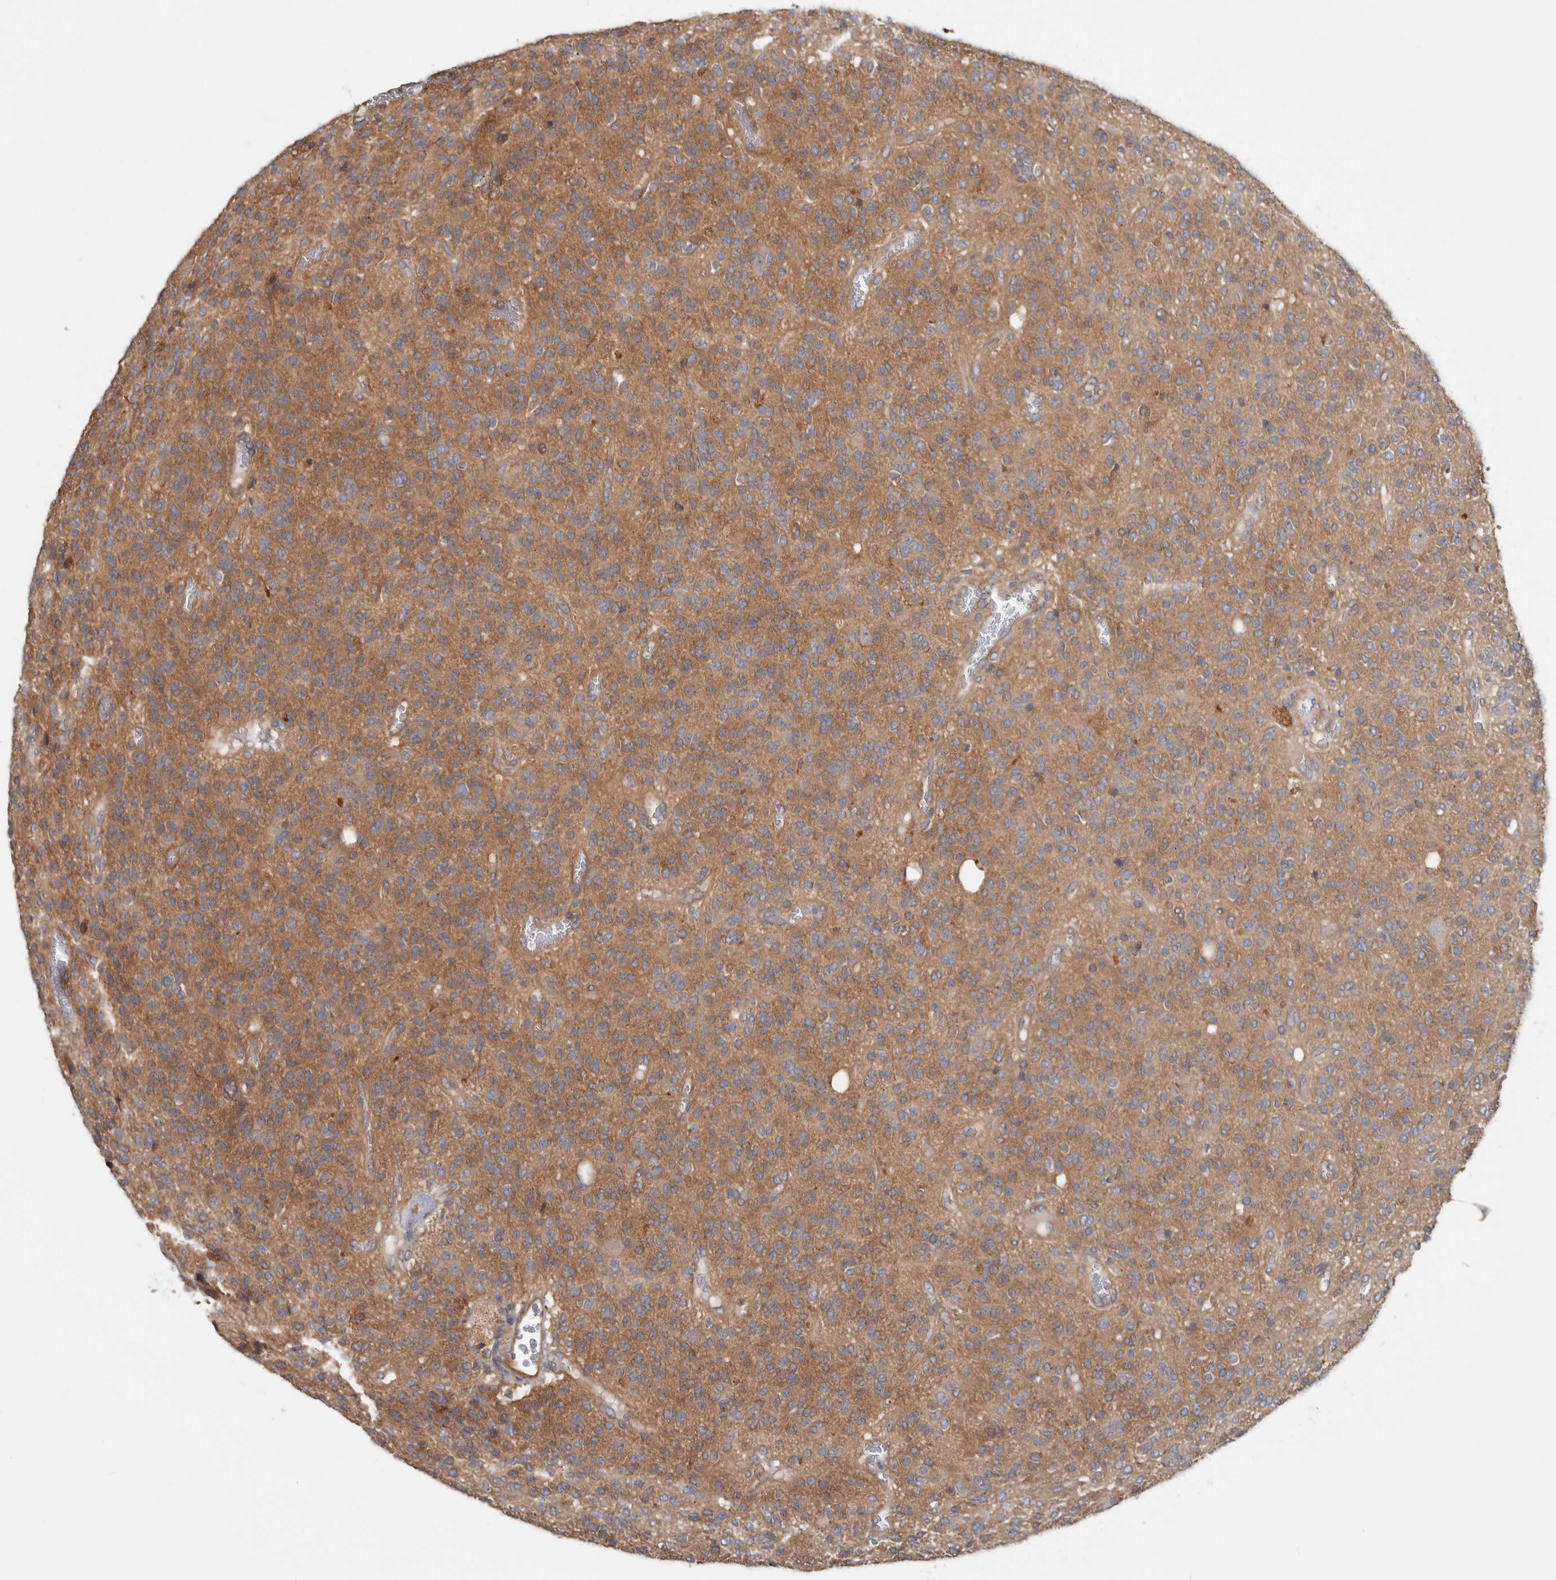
{"staining": {"intensity": "moderate", "quantity": ">75%", "location": "cytoplasmic/membranous"}, "tissue": "glioma", "cell_type": "Tumor cells", "image_type": "cancer", "snomed": [{"axis": "morphology", "description": "Glioma, malignant, High grade"}, {"axis": "topography", "description": "Brain"}], "caption": "Human glioma stained with a protein marker shows moderate staining in tumor cells.", "gene": "HINT3", "patient": {"sex": "male", "age": 34}}